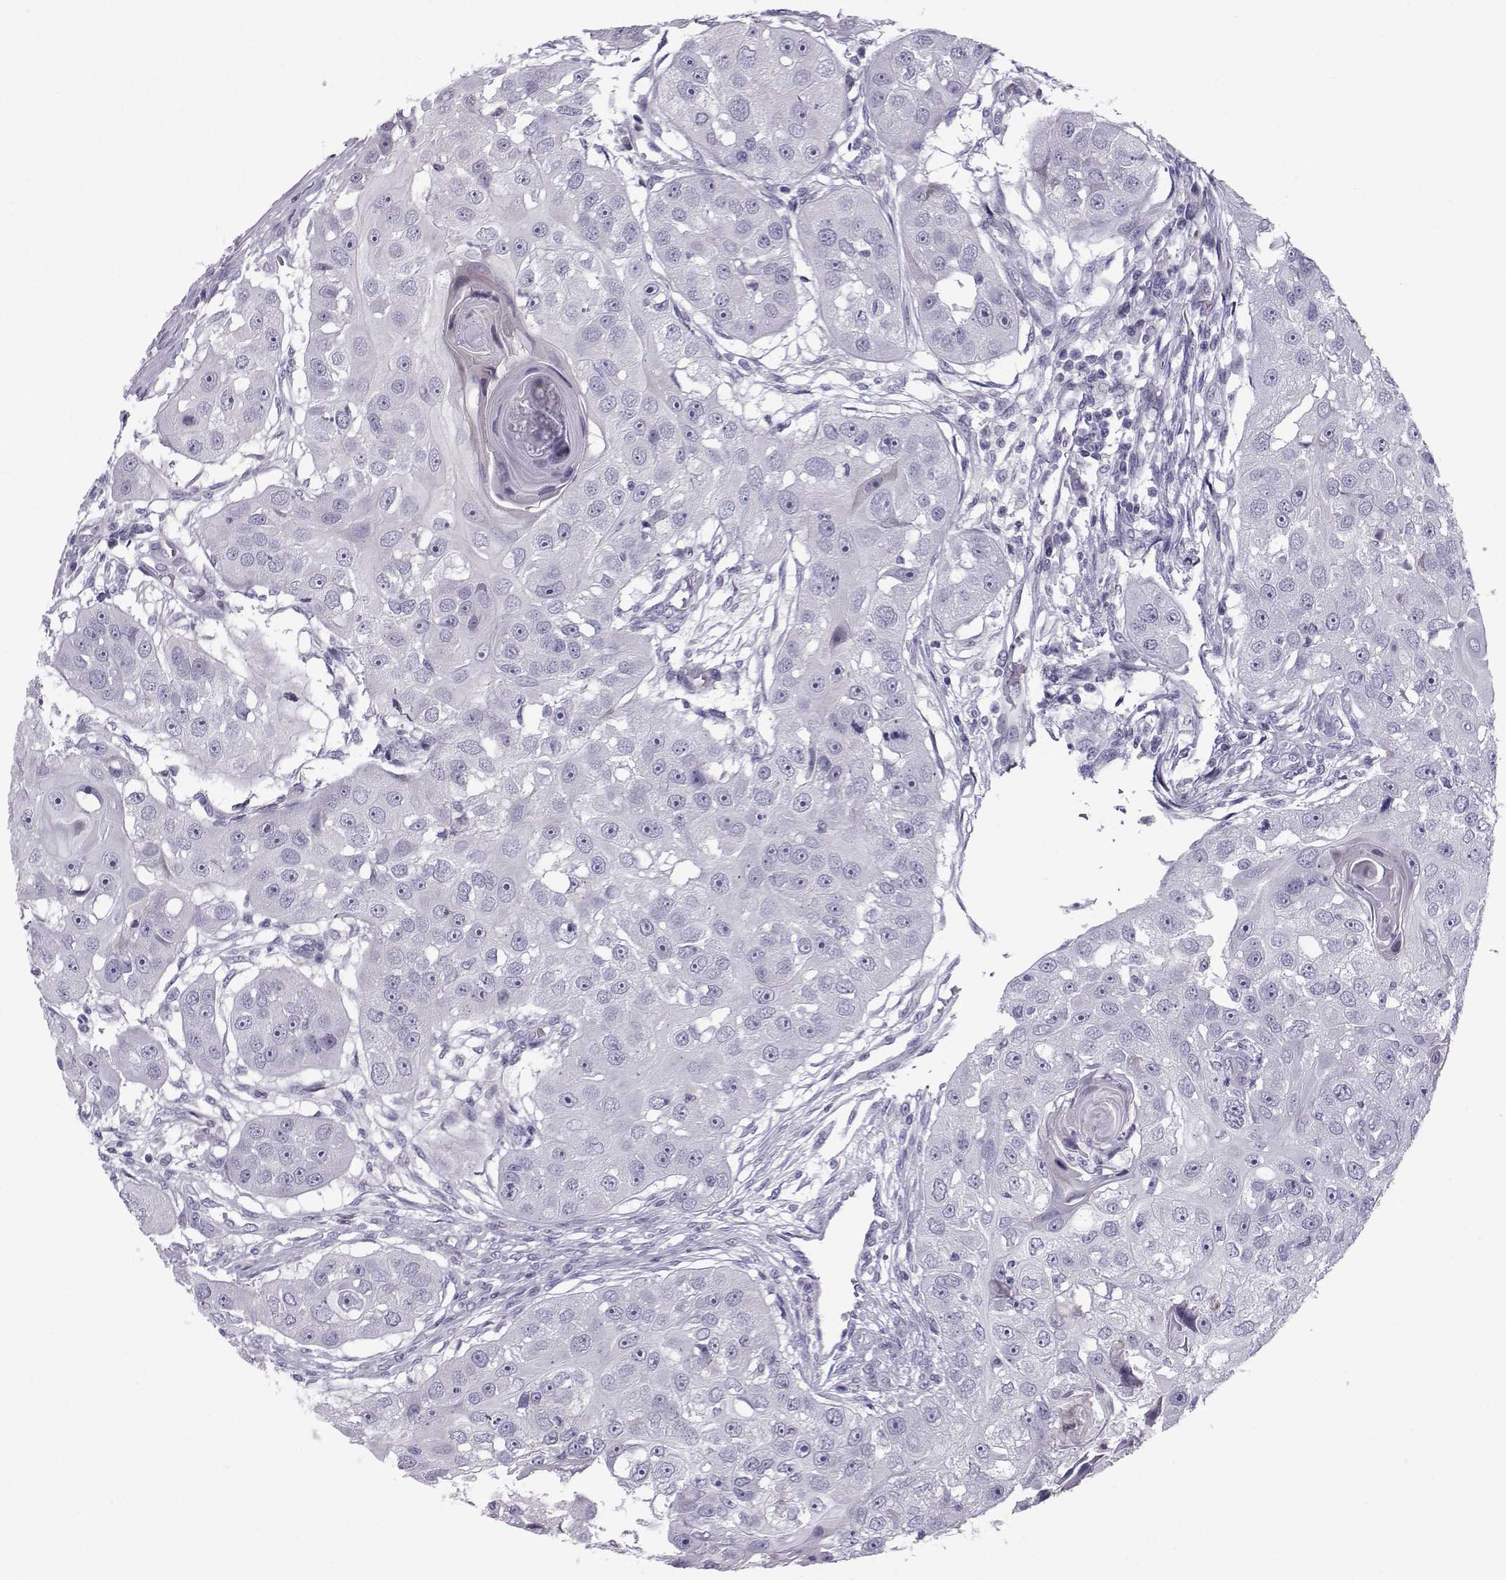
{"staining": {"intensity": "negative", "quantity": "none", "location": "none"}, "tissue": "head and neck cancer", "cell_type": "Tumor cells", "image_type": "cancer", "snomed": [{"axis": "morphology", "description": "Squamous cell carcinoma, NOS"}, {"axis": "topography", "description": "Head-Neck"}], "caption": "The immunohistochemistry image has no significant expression in tumor cells of squamous cell carcinoma (head and neck) tissue. (Brightfield microscopy of DAB (3,3'-diaminobenzidine) IHC at high magnification).", "gene": "DMRT3", "patient": {"sex": "male", "age": 51}}